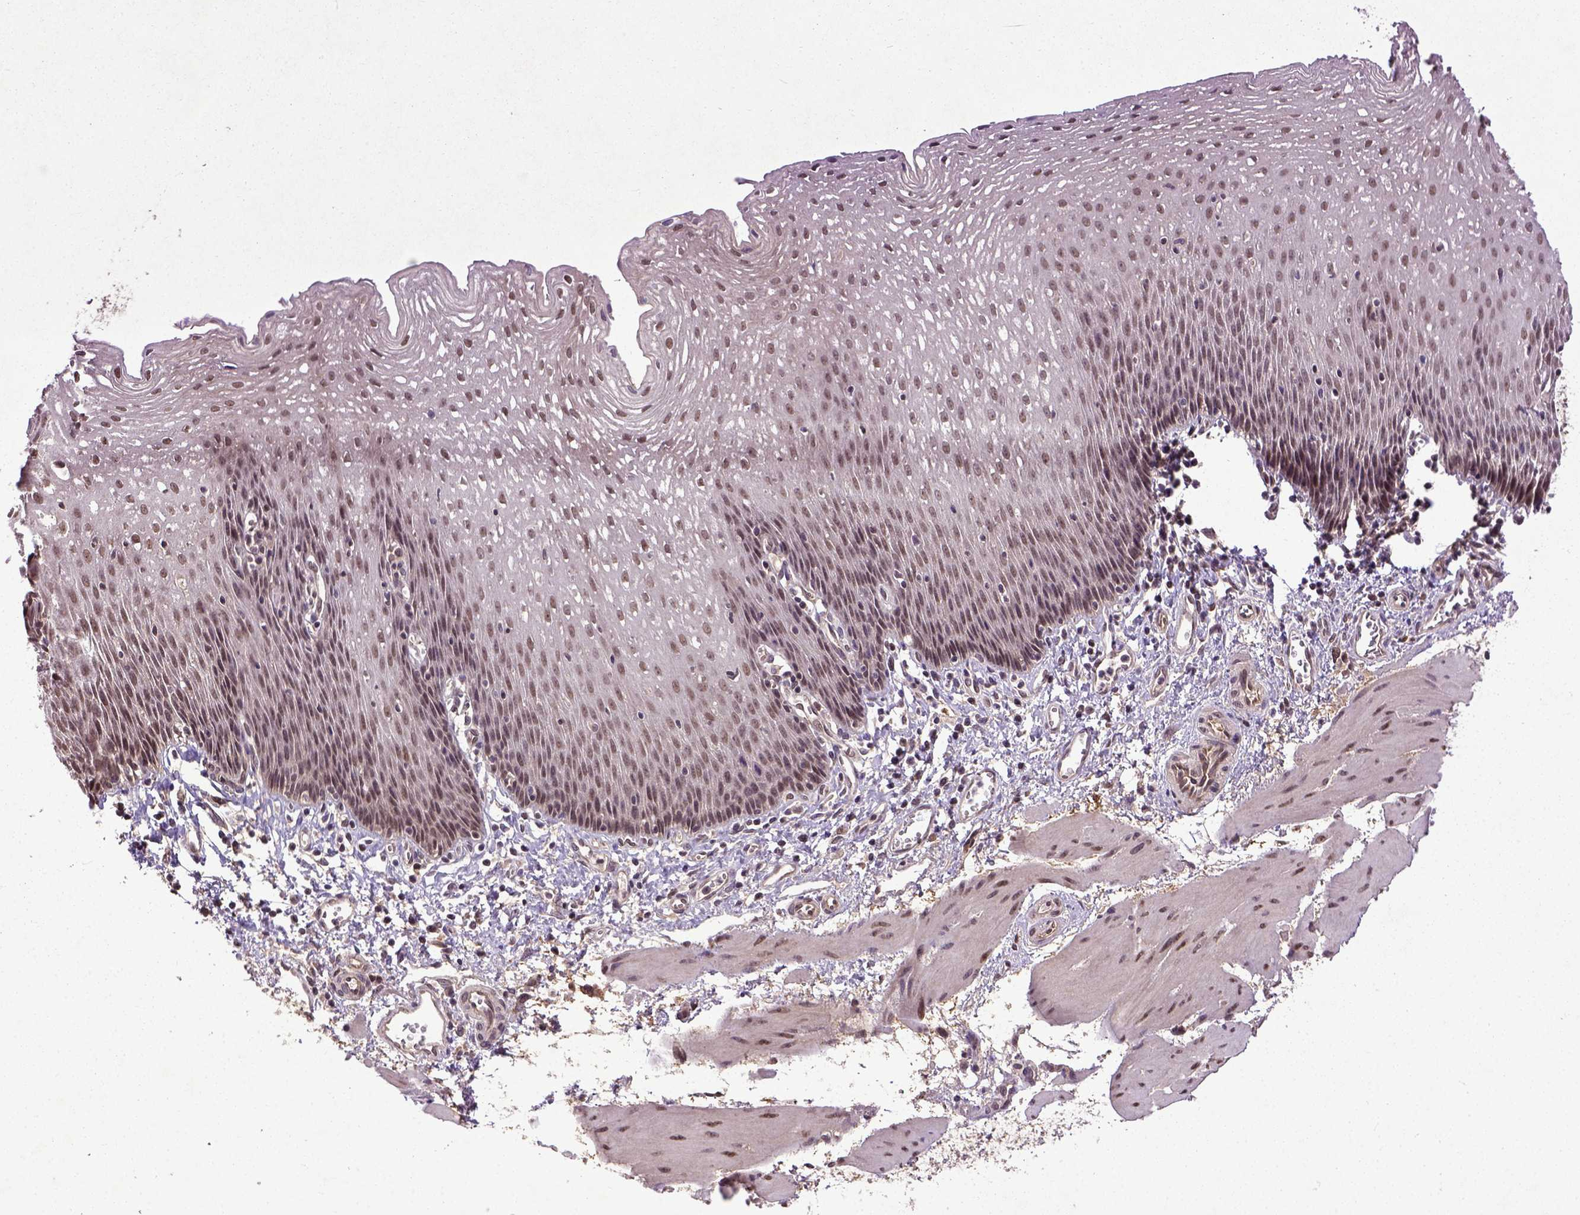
{"staining": {"intensity": "moderate", "quantity": ">75%", "location": "nuclear"}, "tissue": "esophagus", "cell_type": "Squamous epithelial cells", "image_type": "normal", "snomed": [{"axis": "morphology", "description": "Normal tissue, NOS"}, {"axis": "topography", "description": "Esophagus"}], "caption": "This photomicrograph exhibits immunohistochemistry staining of normal esophagus, with medium moderate nuclear expression in about >75% of squamous epithelial cells.", "gene": "UBA3", "patient": {"sex": "female", "age": 64}}